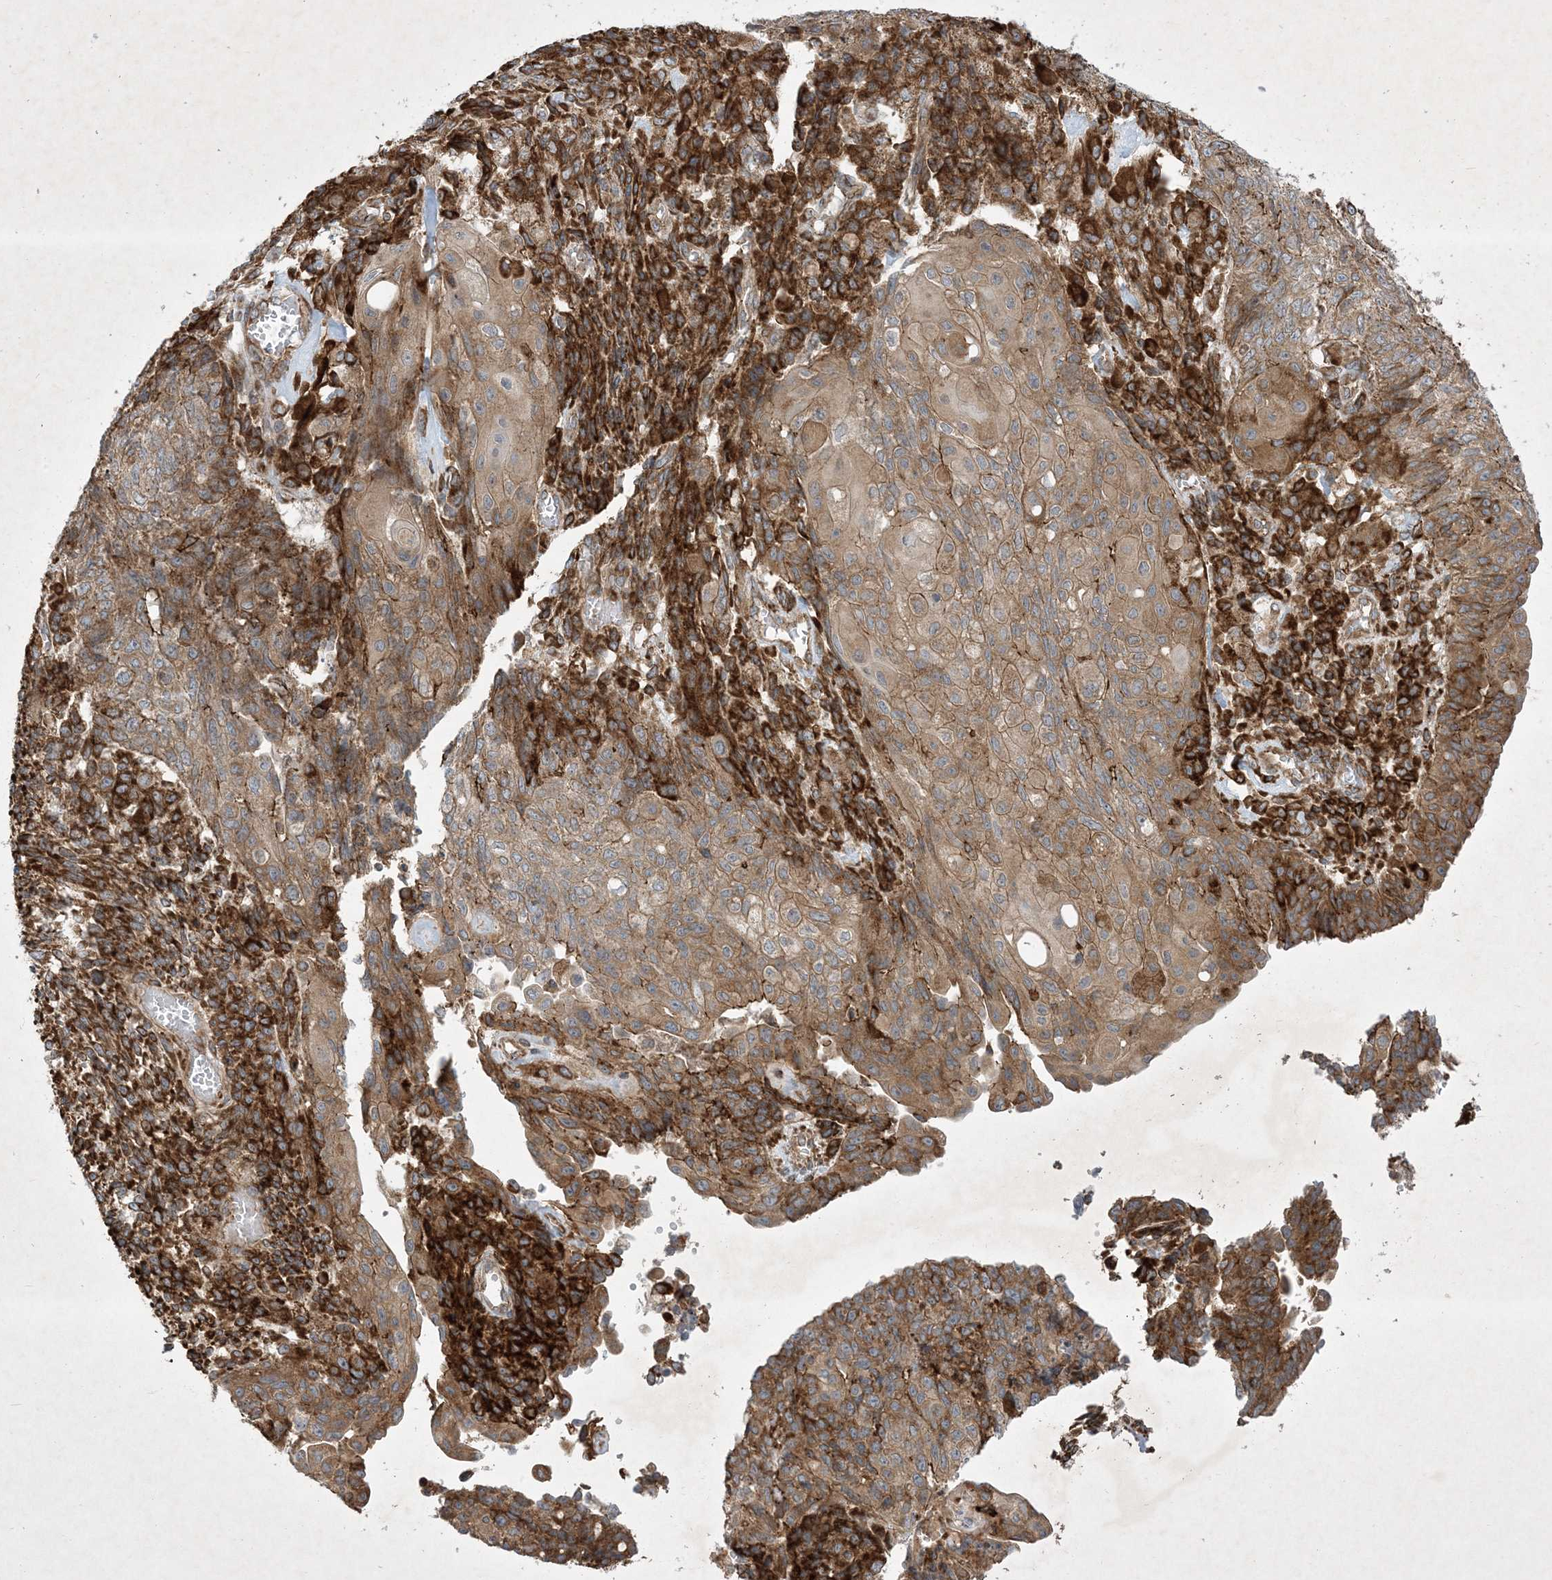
{"staining": {"intensity": "moderate", "quantity": ">75%", "location": "cytoplasmic/membranous"}, "tissue": "endometrial cancer", "cell_type": "Tumor cells", "image_type": "cancer", "snomed": [{"axis": "morphology", "description": "Adenocarcinoma, NOS"}, {"axis": "topography", "description": "Endometrium"}], "caption": "Immunohistochemistry (IHC) micrograph of endometrial cancer stained for a protein (brown), which shows medium levels of moderate cytoplasmic/membranous staining in about >75% of tumor cells.", "gene": "OTOP1", "patient": {"sex": "female", "age": 32}}